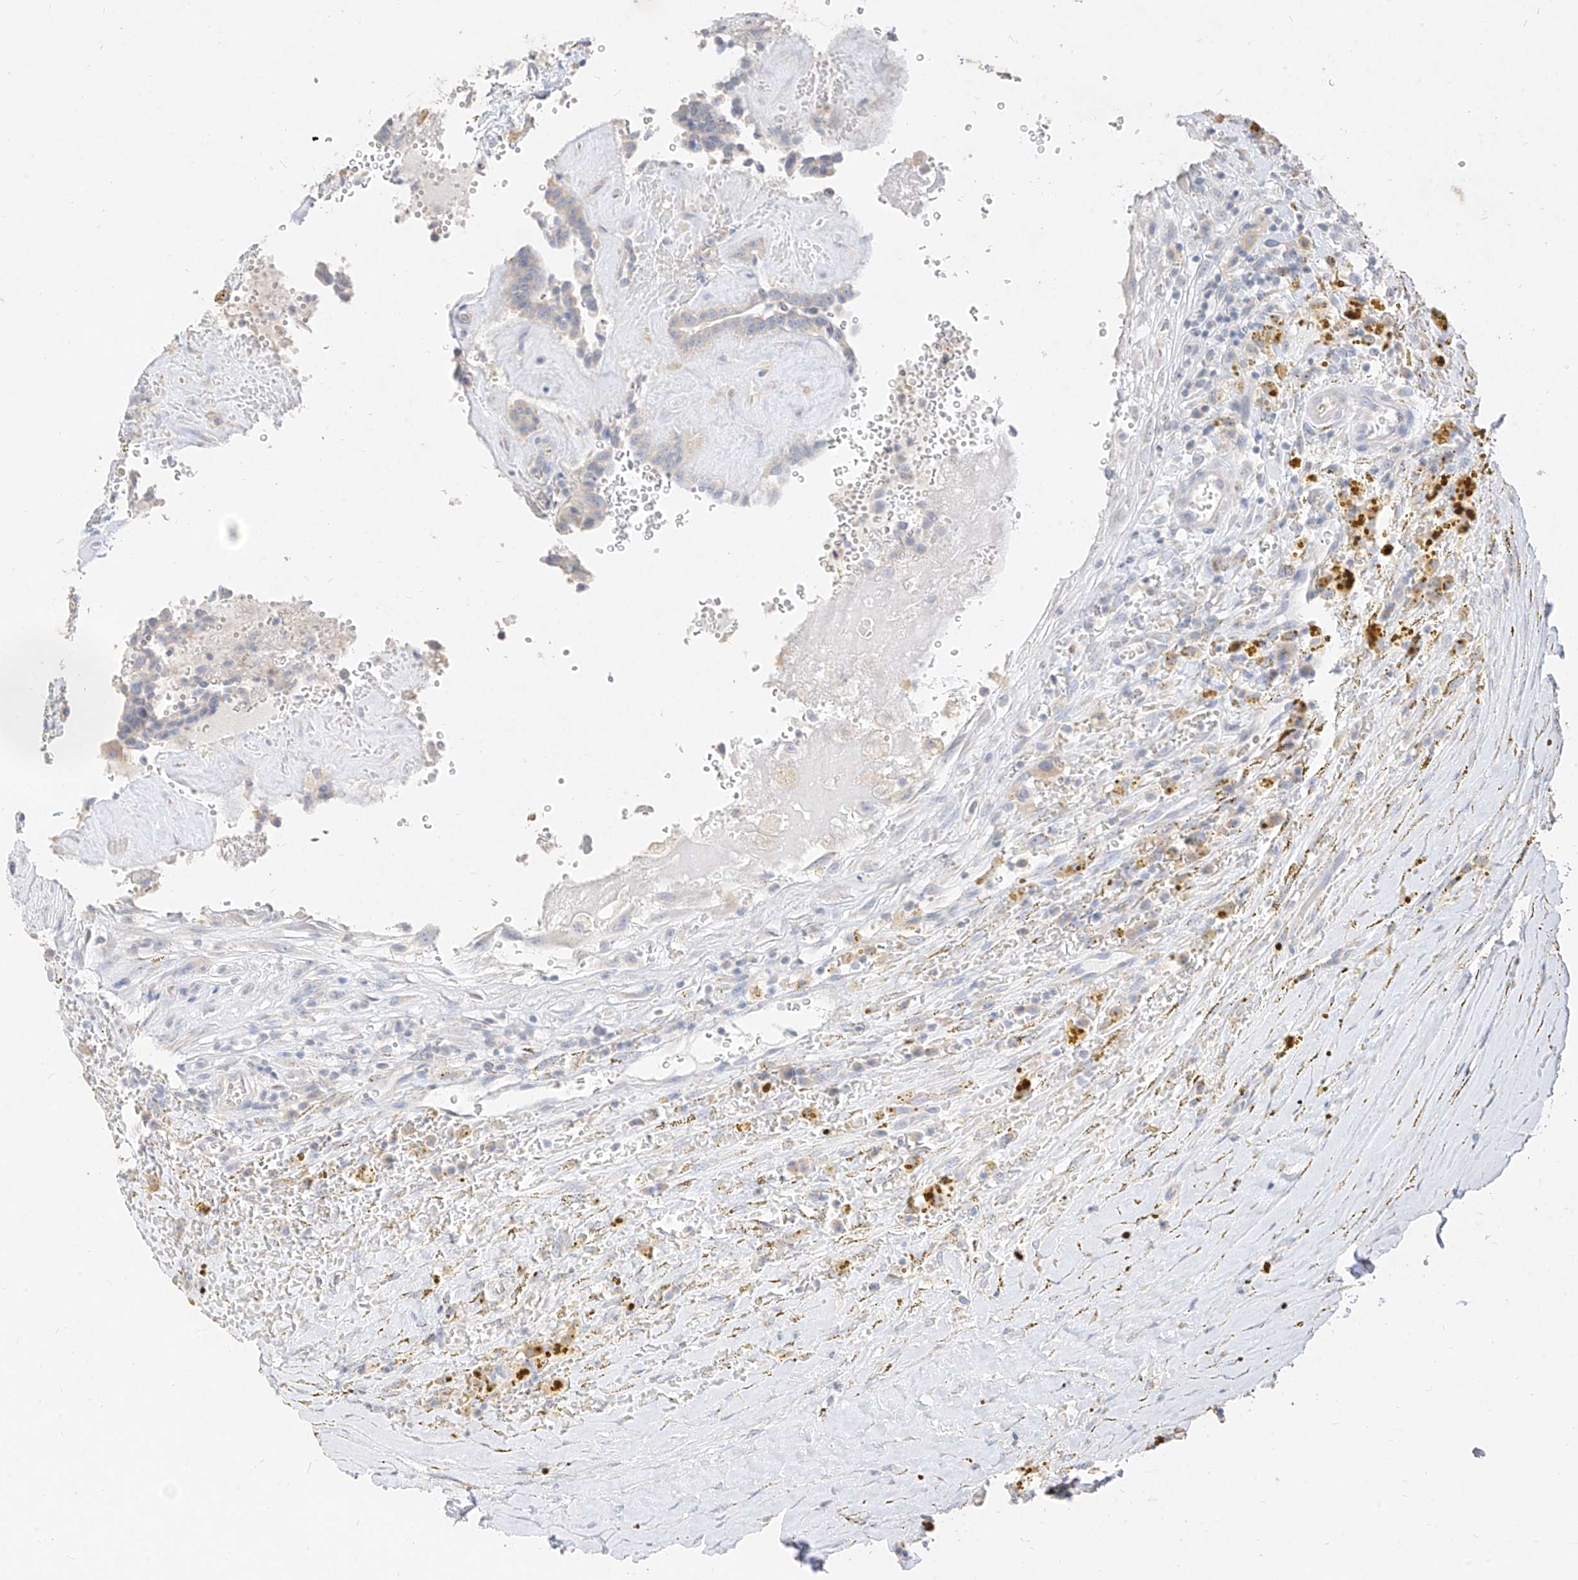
{"staining": {"intensity": "negative", "quantity": "none", "location": "none"}, "tissue": "thyroid cancer", "cell_type": "Tumor cells", "image_type": "cancer", "snomed": [{"axis": "morphology", "description": "Papillary adenocarcinoma, NOS"}, {"axis": "topography", "description": "Thyroid gland"}], "caption": "This image is of thyroid cancer stained with IHC to label a protein in brown with the nuclei are counter-stained blue. There is no expression in tumor cells.", "gene": "ZZEF1", "patient": {"sex": "male", "age": 77}}